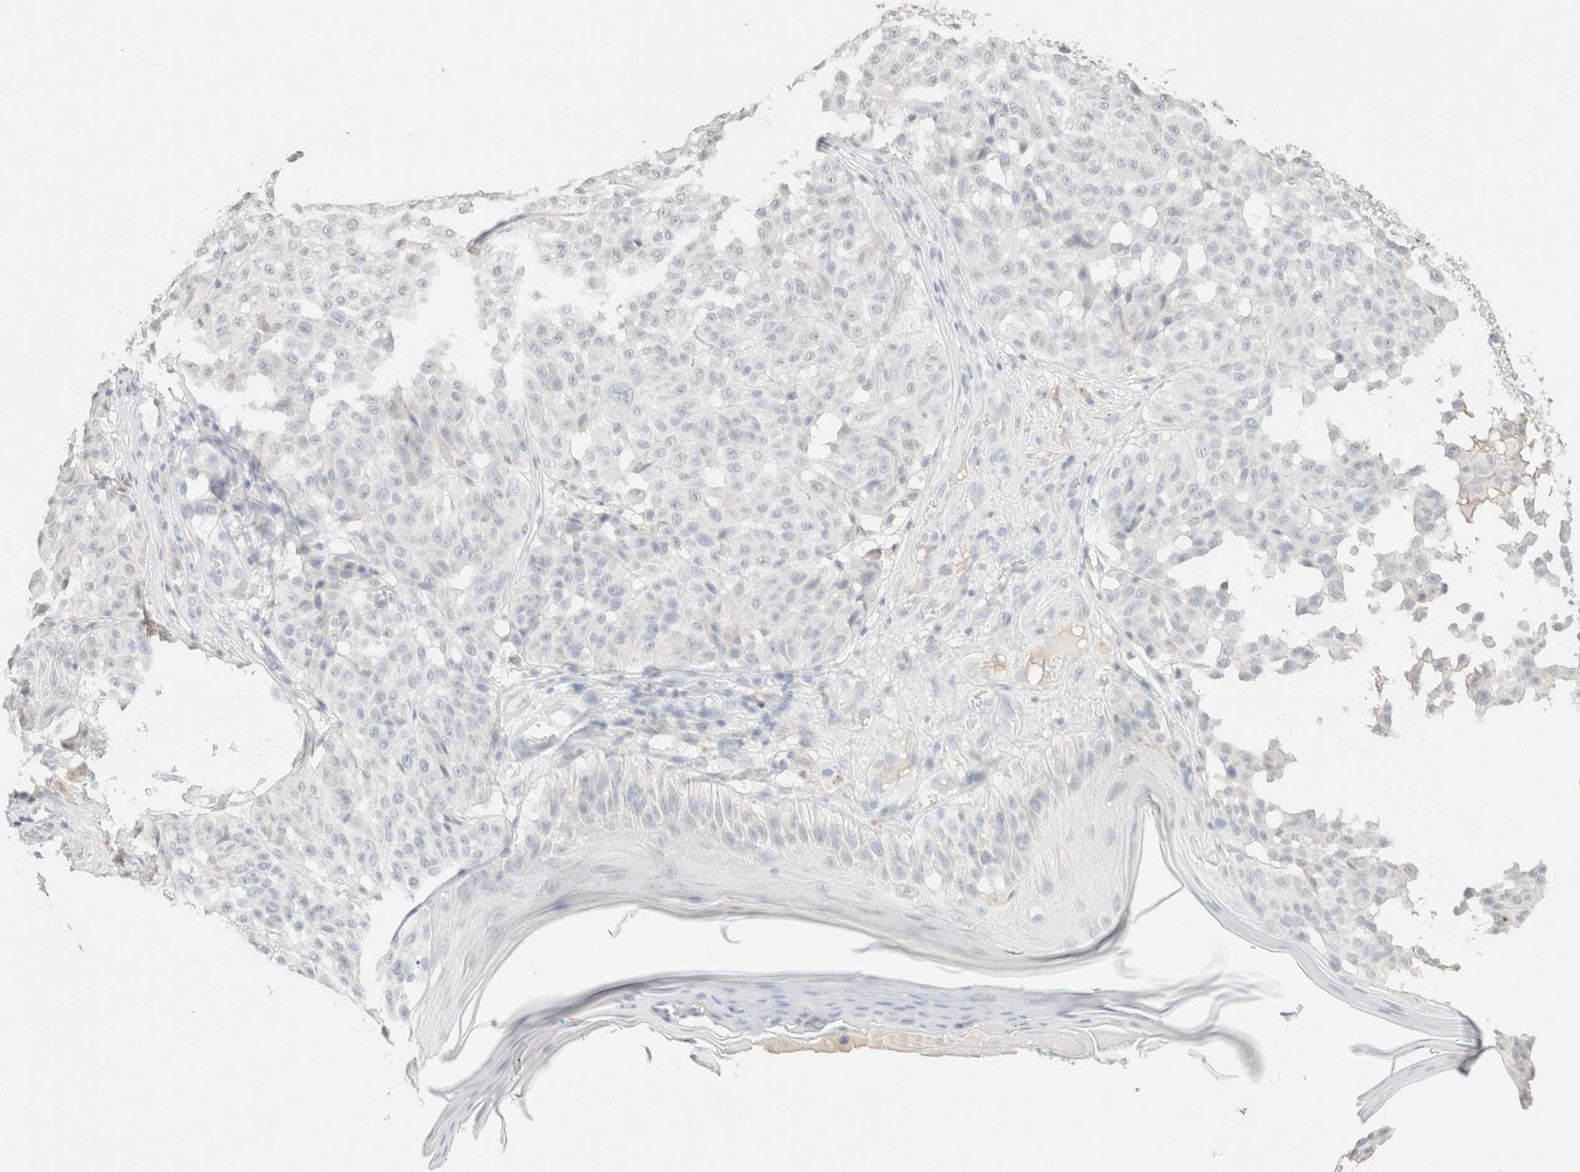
{"staining": {"intensity": "negative", "quantity": "none", "location": "none"}, "tissue": "melanoma", "cell_type": "Tumor cells", "image_type": "cancer", "snomed": [{"axis": "morphology", "description": "Malignant melanoma, NOS"}, {"axis": "topography", "description": "Skin"}], "caption": "The immunohistochemistry (IHC) histopathology image has no significant expression in tumor cells of melanoma tissue.", "gene": "CPA1", "patient": {"sex": "female", "age": 46}}